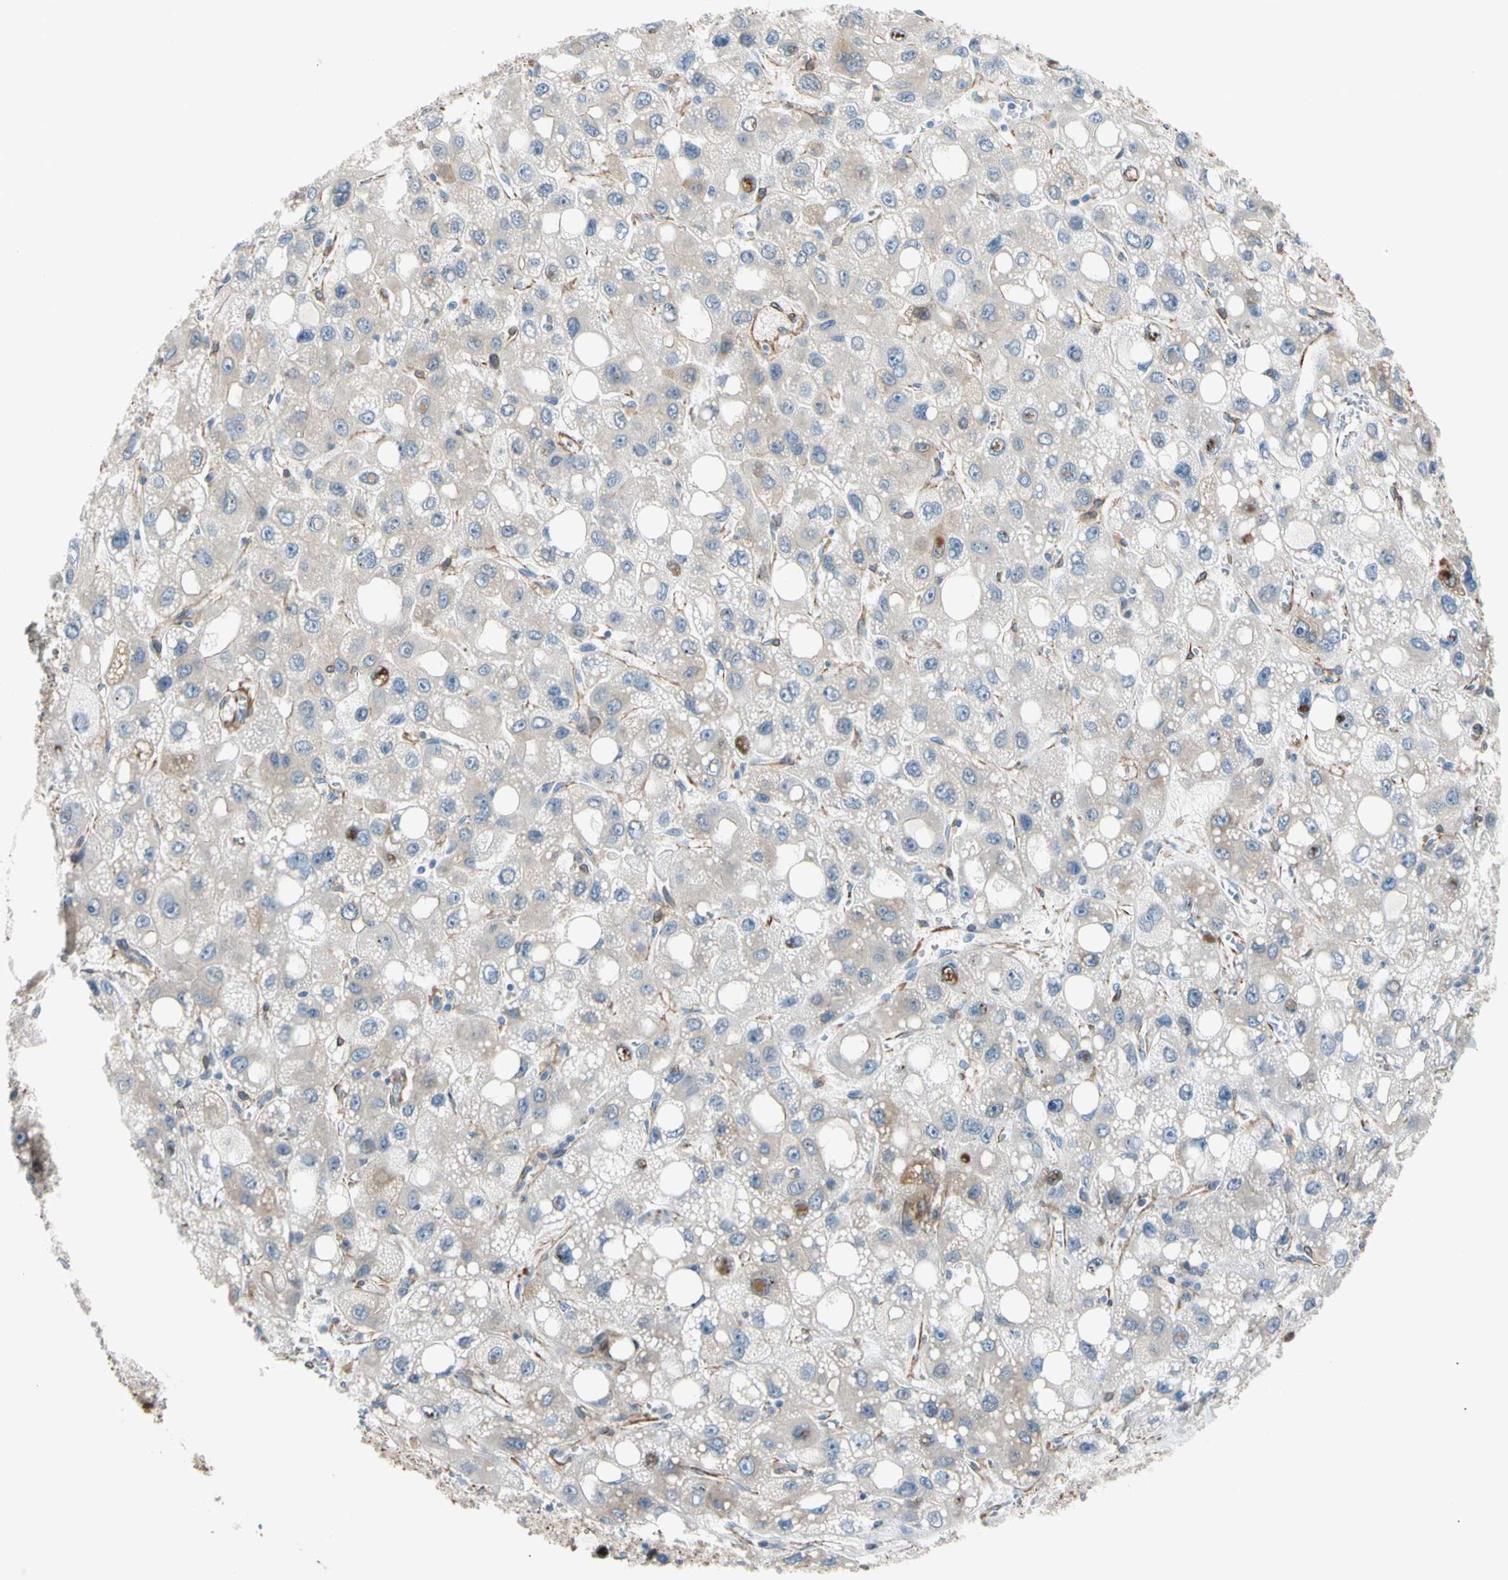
{"staining": {"intensity": "weak", "quantity": "<25%", "location": "cytoplasmic/membranous"}, "tissue": "liver cancer", "cell_type": "Tumor cells", "image_type": "cancer", "snomed": [{"axis": "morphology", "description": "Carcinoma, Hepatocellular, NOS"}, {"axis": "topography", "description": "Liver"}], "caption": "IHC of liver cancer (hepatocellular carcinoma) shows no positivity in tumor cells.", "gene": "LIMK2", "patient": {"sex": "male", "age": 55}}